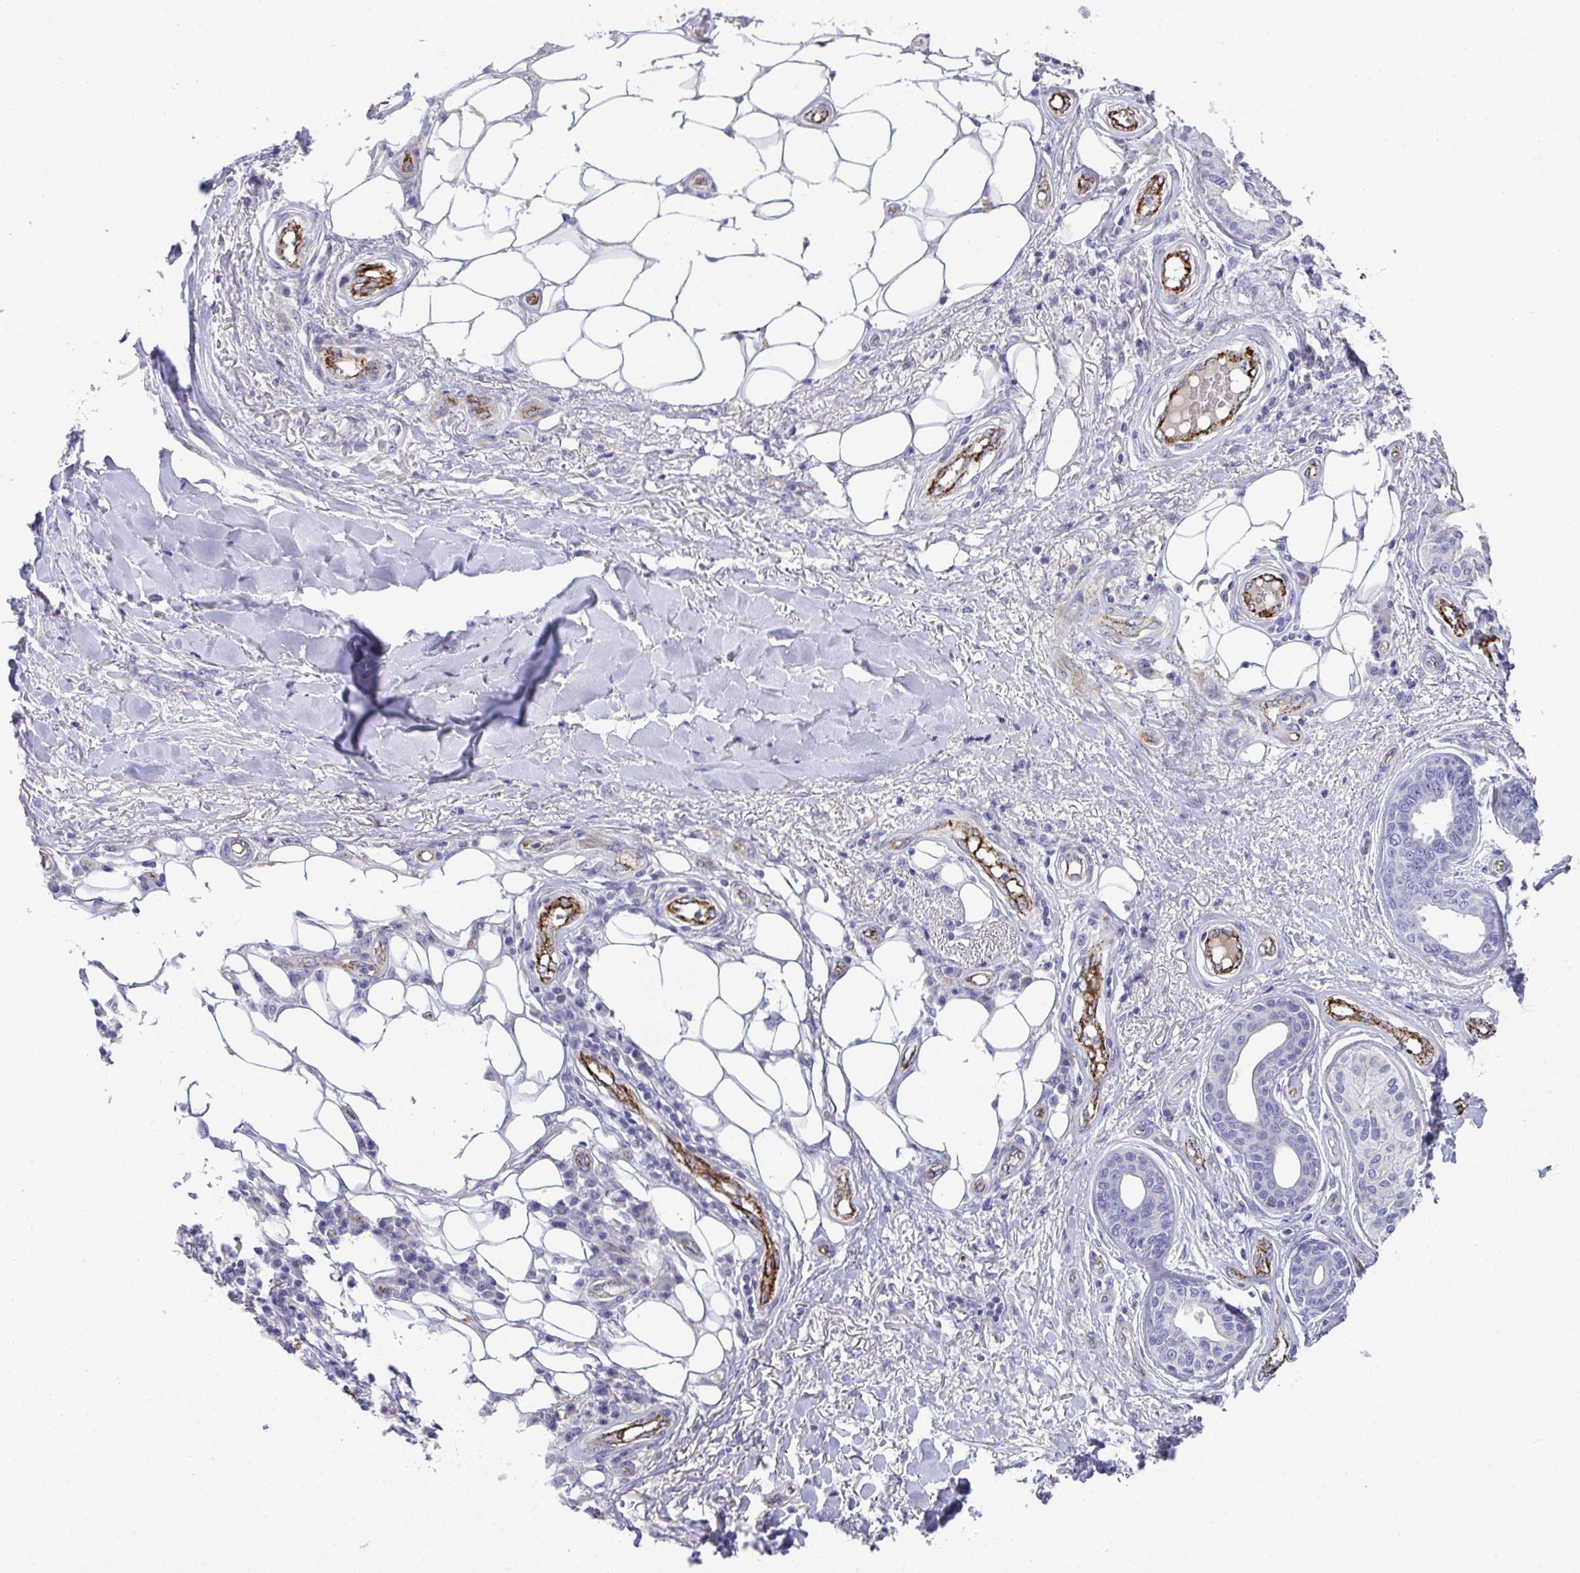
{"staining": {"intensity": "negative", "quantity": "none", "location": "none"}, "tissue": "skin cancer", "cell_type": "Tumor cells", "image_type": "cancer", "snomed": [{"axis": "morphology", "description": "Squamous cell carcinoma, NOS"}, {"axis": "topography", "description": "Skin"}], "caption": "IHC of skin cancer demonstrates no staining in tumor cells.", "gene": "TOR1AIP2", "patient": {"sex": "male", "age": 70}}